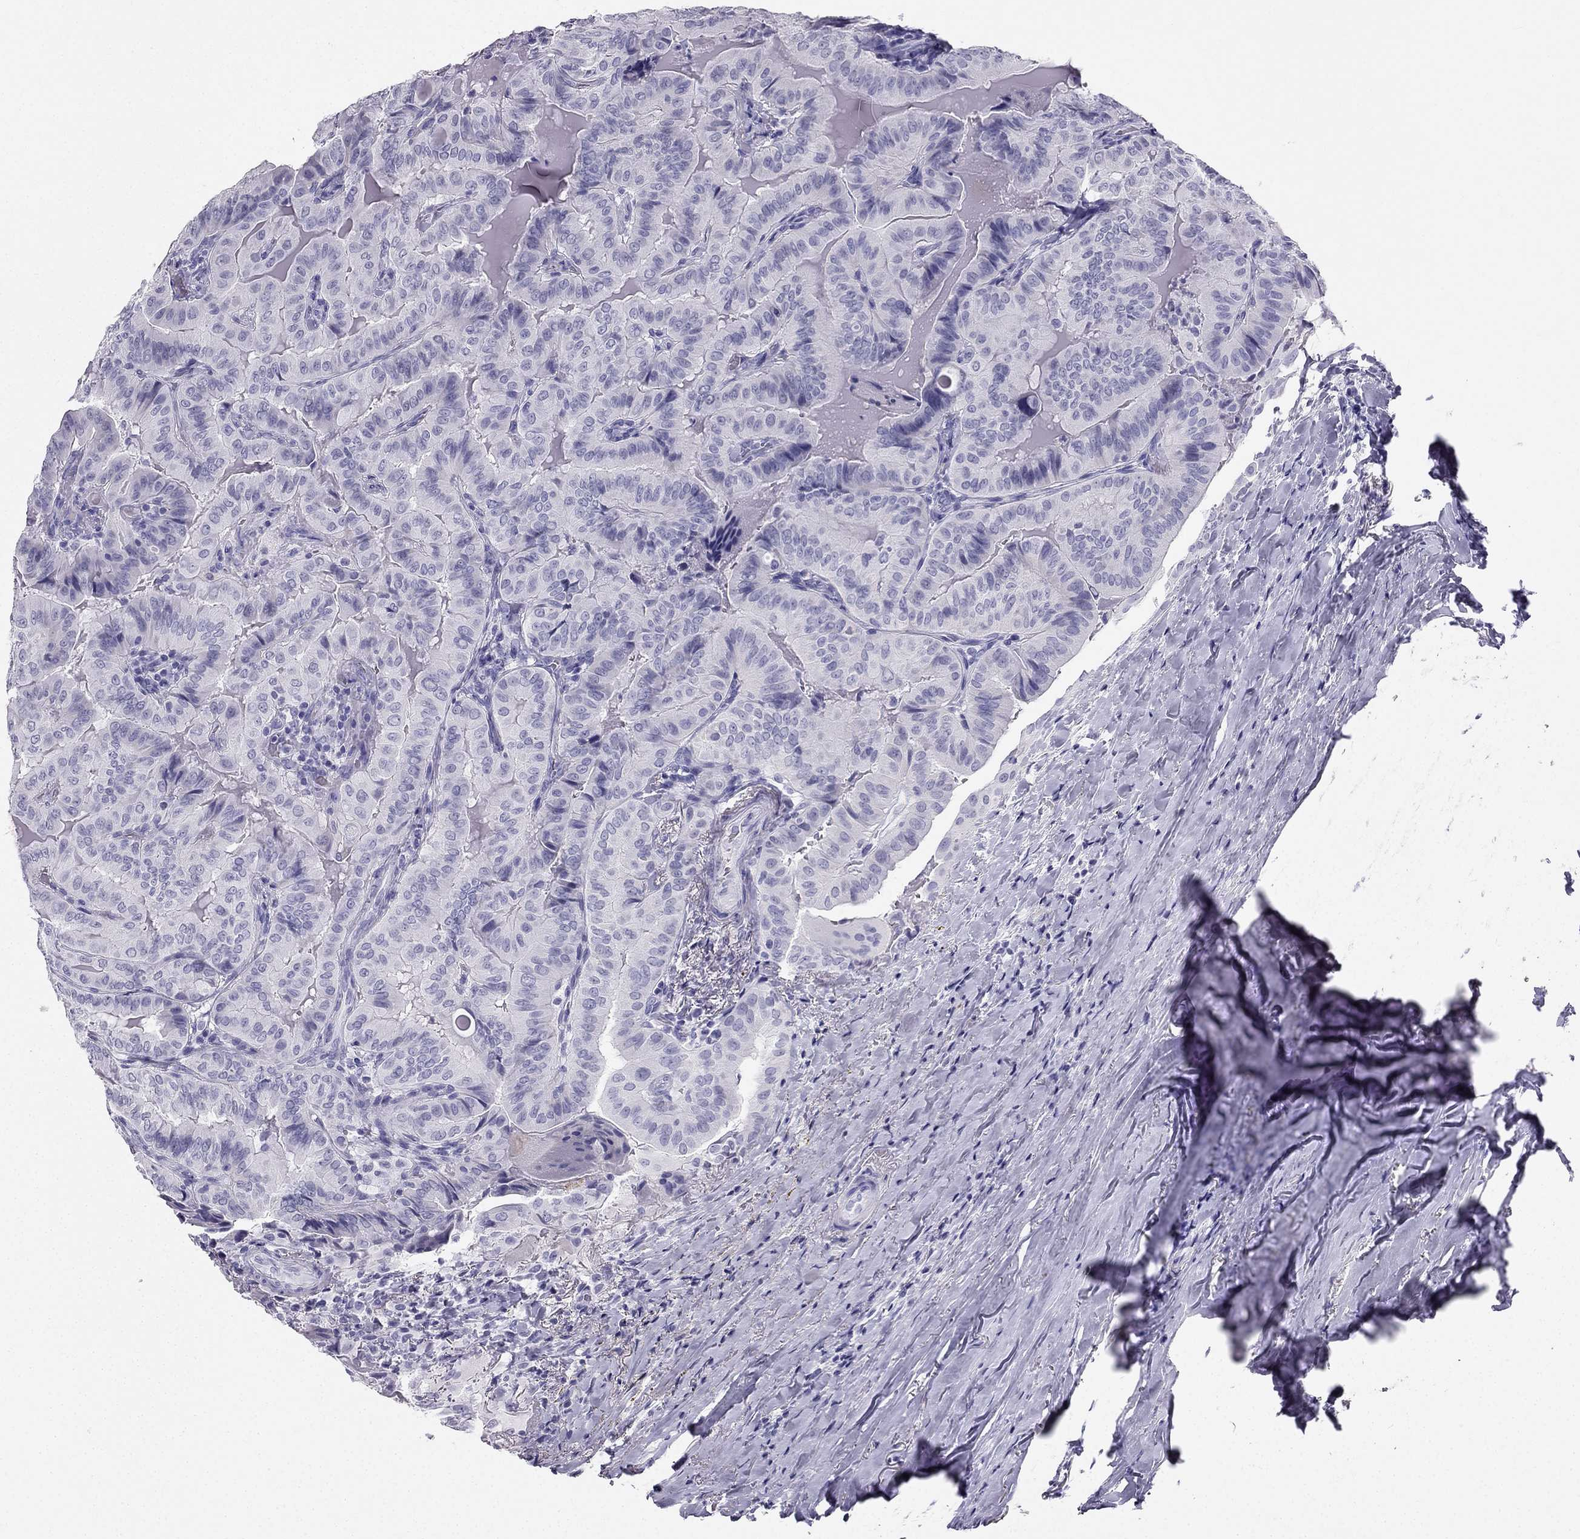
{"staining": {"intensity": "negative", "quantity": "none", "location": "none"}, "tissue": "thyroid cancer", "cell_type": "Tumor cells", "image_type": "cancer", "snomed": [{"axis": "morphology", "description": "Papillary adenocarcinoma, NOS"}, {"axis": "topography", "description": "Thyroid gland"}], "caption": "An IHC image of thyroid cancer (papillary adenocarcinoma) is shown. There is no staining in tumor cells of thyroid cancer (papillary adenocarcinoma). Brightfield microscopy of immunohistochemistry (IHC) stained with DAB (brown) and hematoxylin (blue), captured at high magnification.", "gene": "TFF3", "patient": {"sex": "female", "age": 68}}